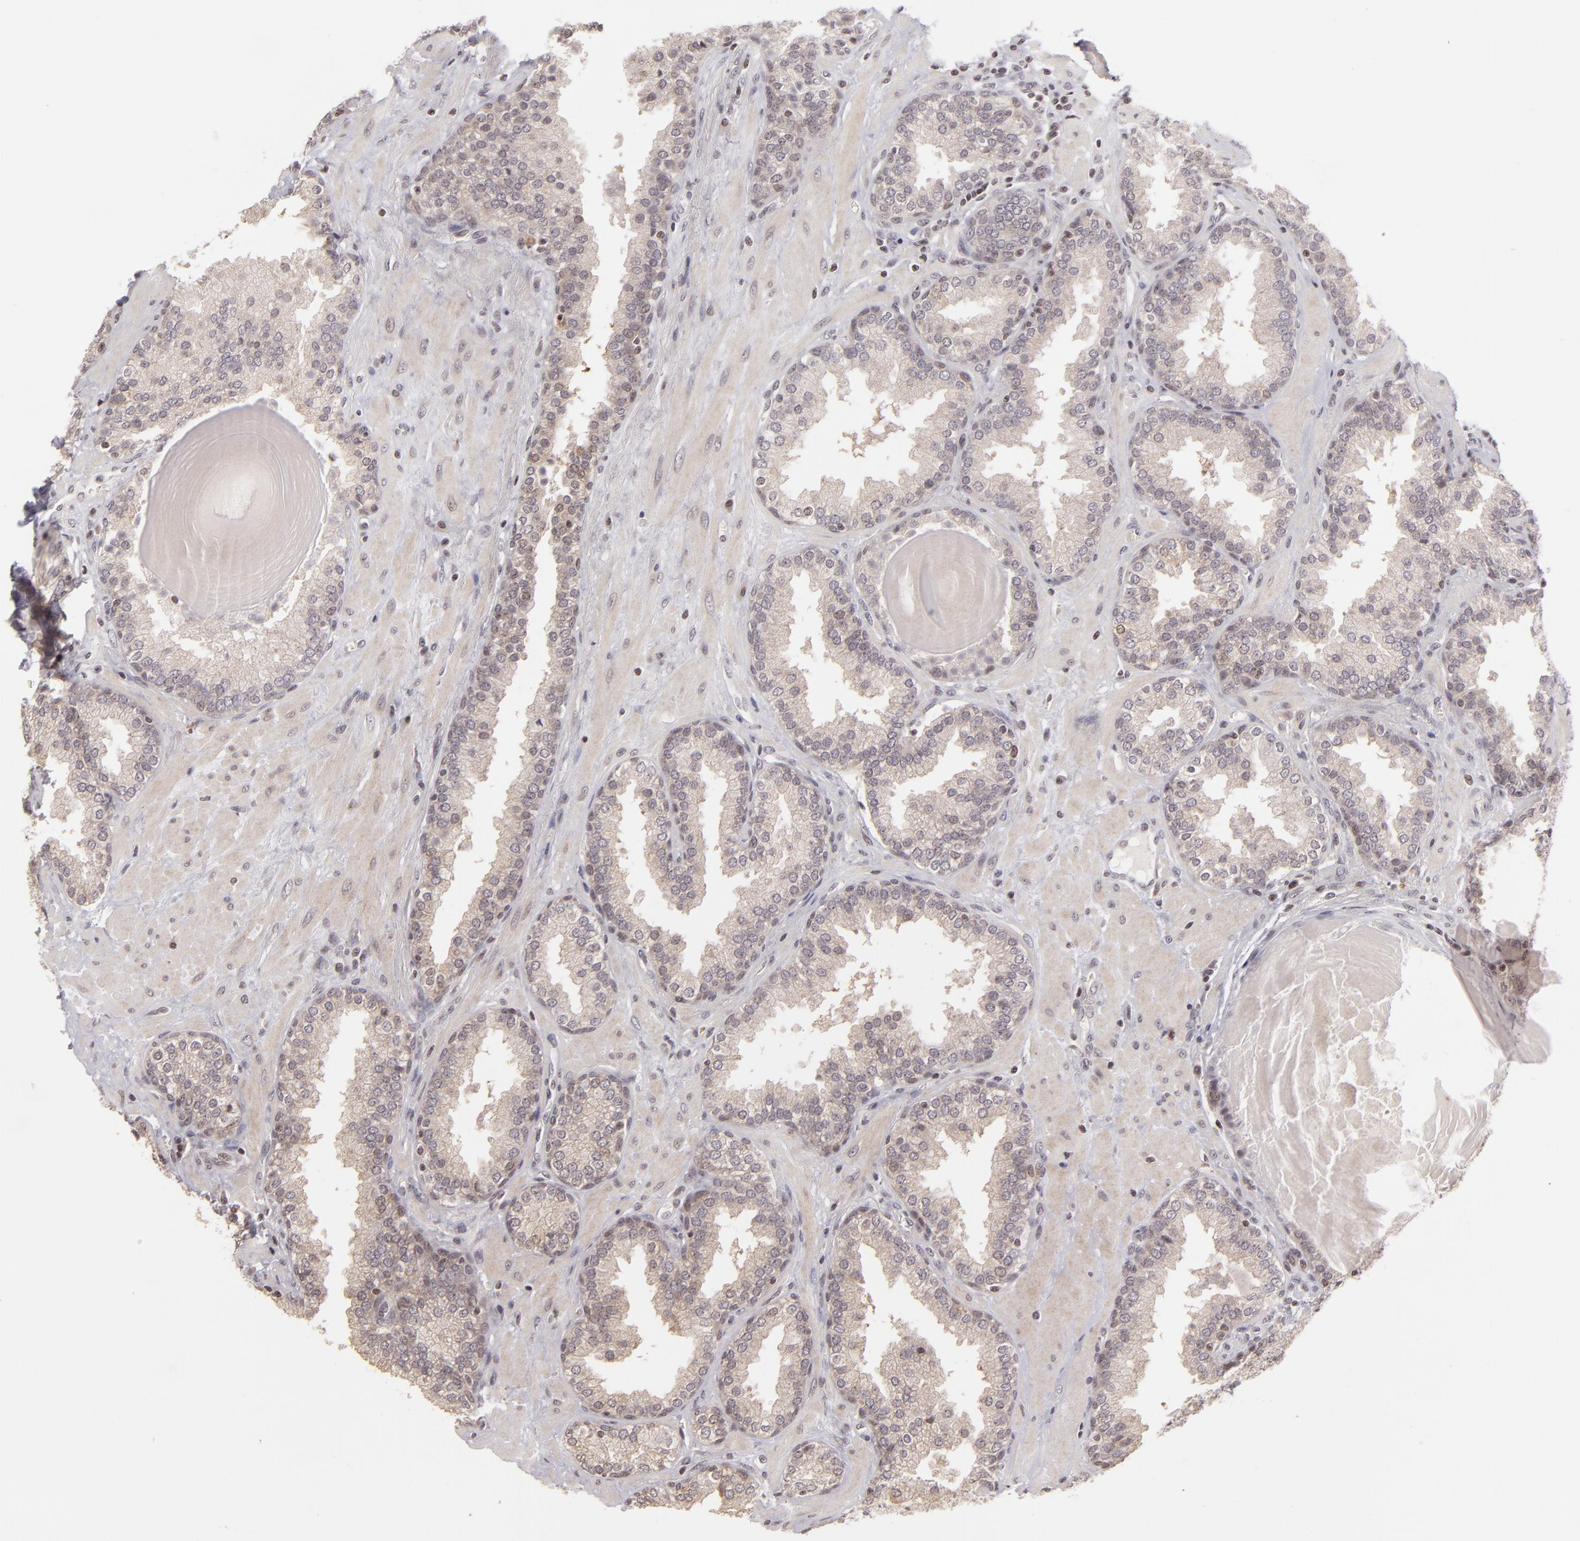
{"staining": {"intensity": "weak", "quantity": "25%-75%", "location": "nuclear"}, "tissue": "prostate", "cell_type": "Glandular cells", "image_type": "normal", "snomed": [{"axis": "morphology", "description": "Normal tissue, NOS"}, {"axis": "topography", "description": "Prostate"}], "caption": "Benign prostate displays weak nuclear positivity in about 25%-75% of glandular cells, visualized by immunohistochemistry. (Brightfield microscopy of DAB IHC at high magnification).", "gene": "AKAP6", "patient": {"sex": "male", "age": 51}}